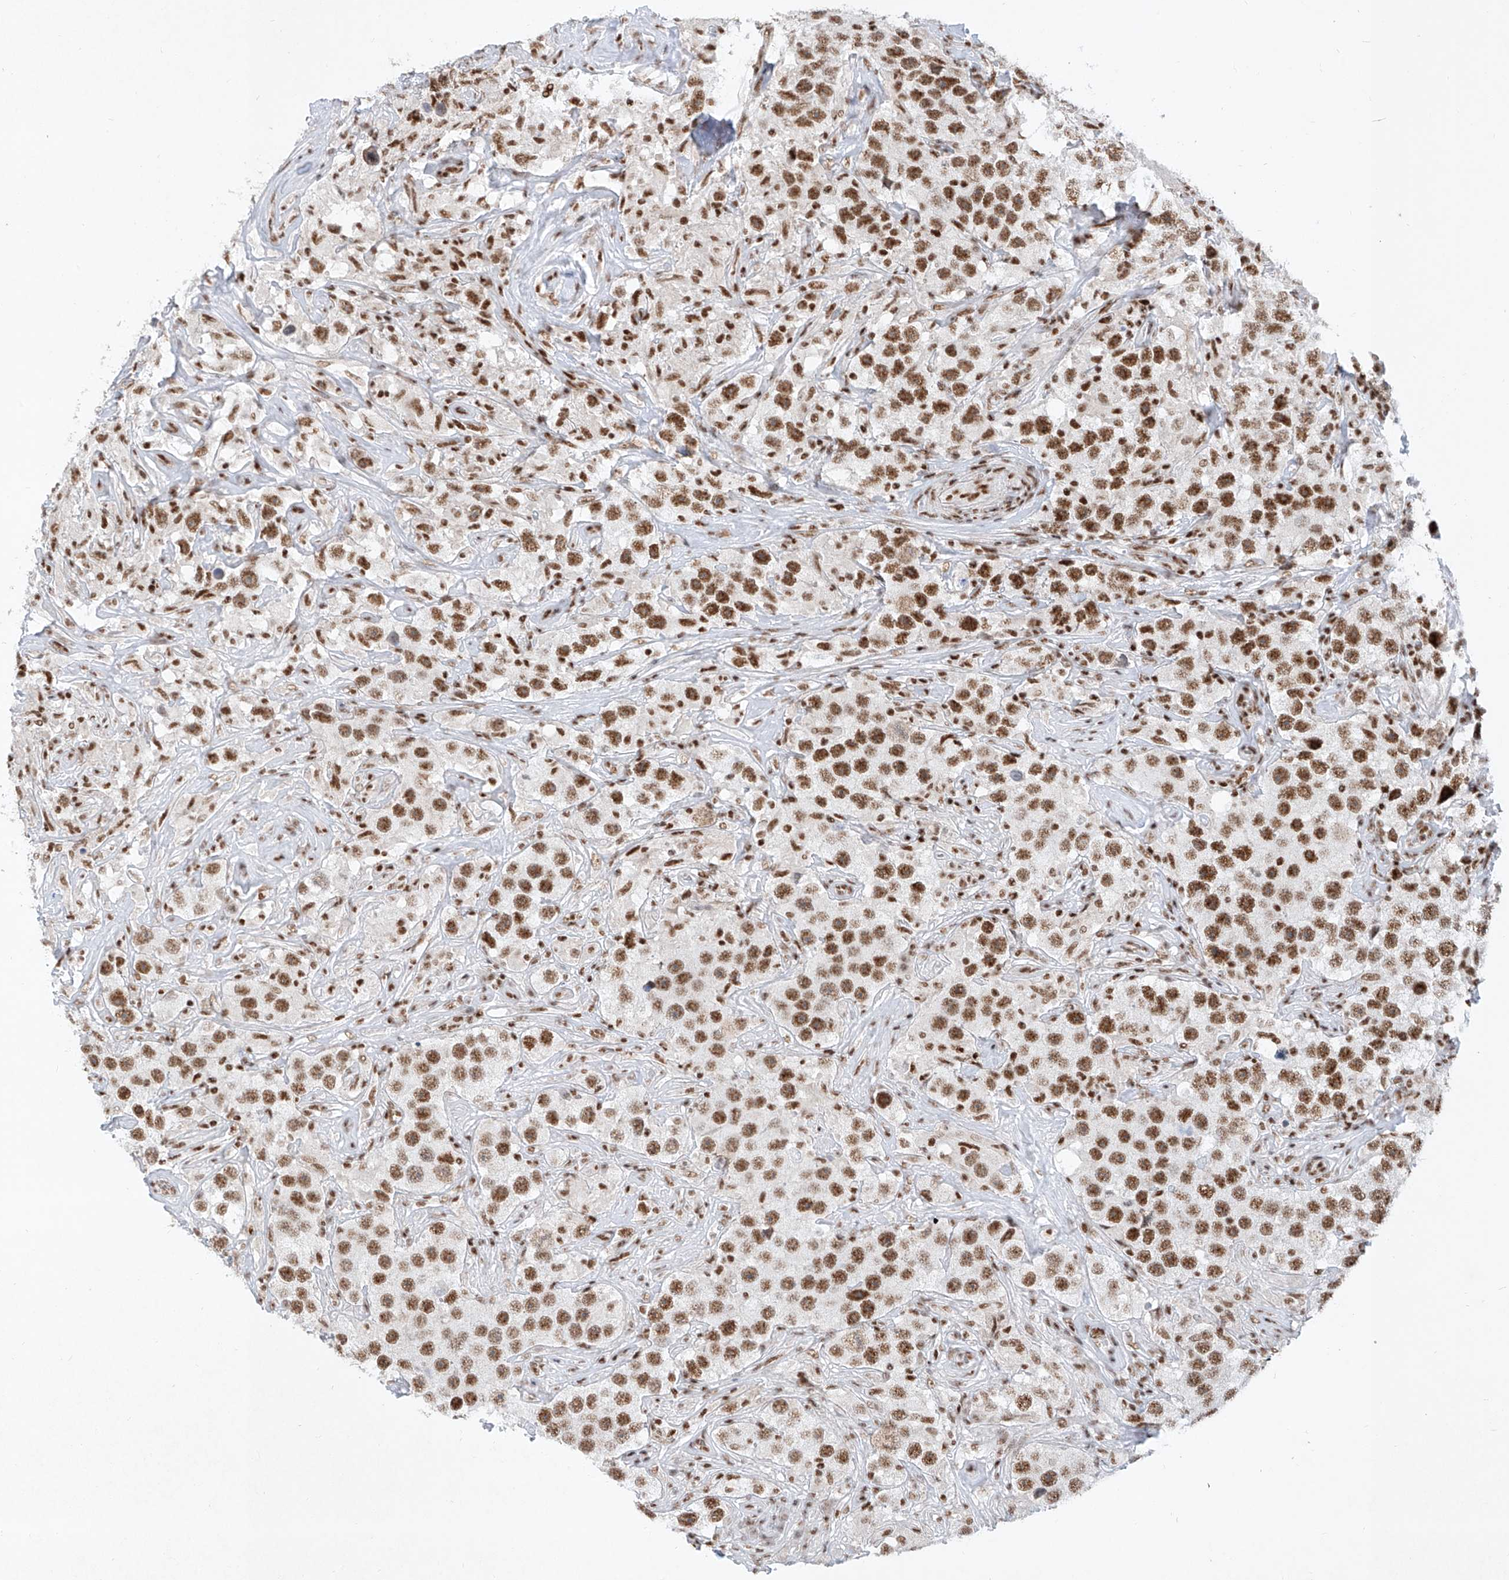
{"staining": {"intensity": "strong", "quantity": ">75%", "location": "nuclear"}, "tissue": "testis cancer", "cell_type": "Tumor cells", "image_type": "cancer", "snomed": [{"axis": "morphology", "description": "Seminoma, NOS"}, {"axis": "topography", "description": "Testis"}], "caption": "This image demonstrates immunohistochemistry (IHC) staining of seminoma (testis), with high strong nuclear expression in about >75% of tumor cells.", "gene": "TAF4", "patient": {"sex": "male", "age": 49}}